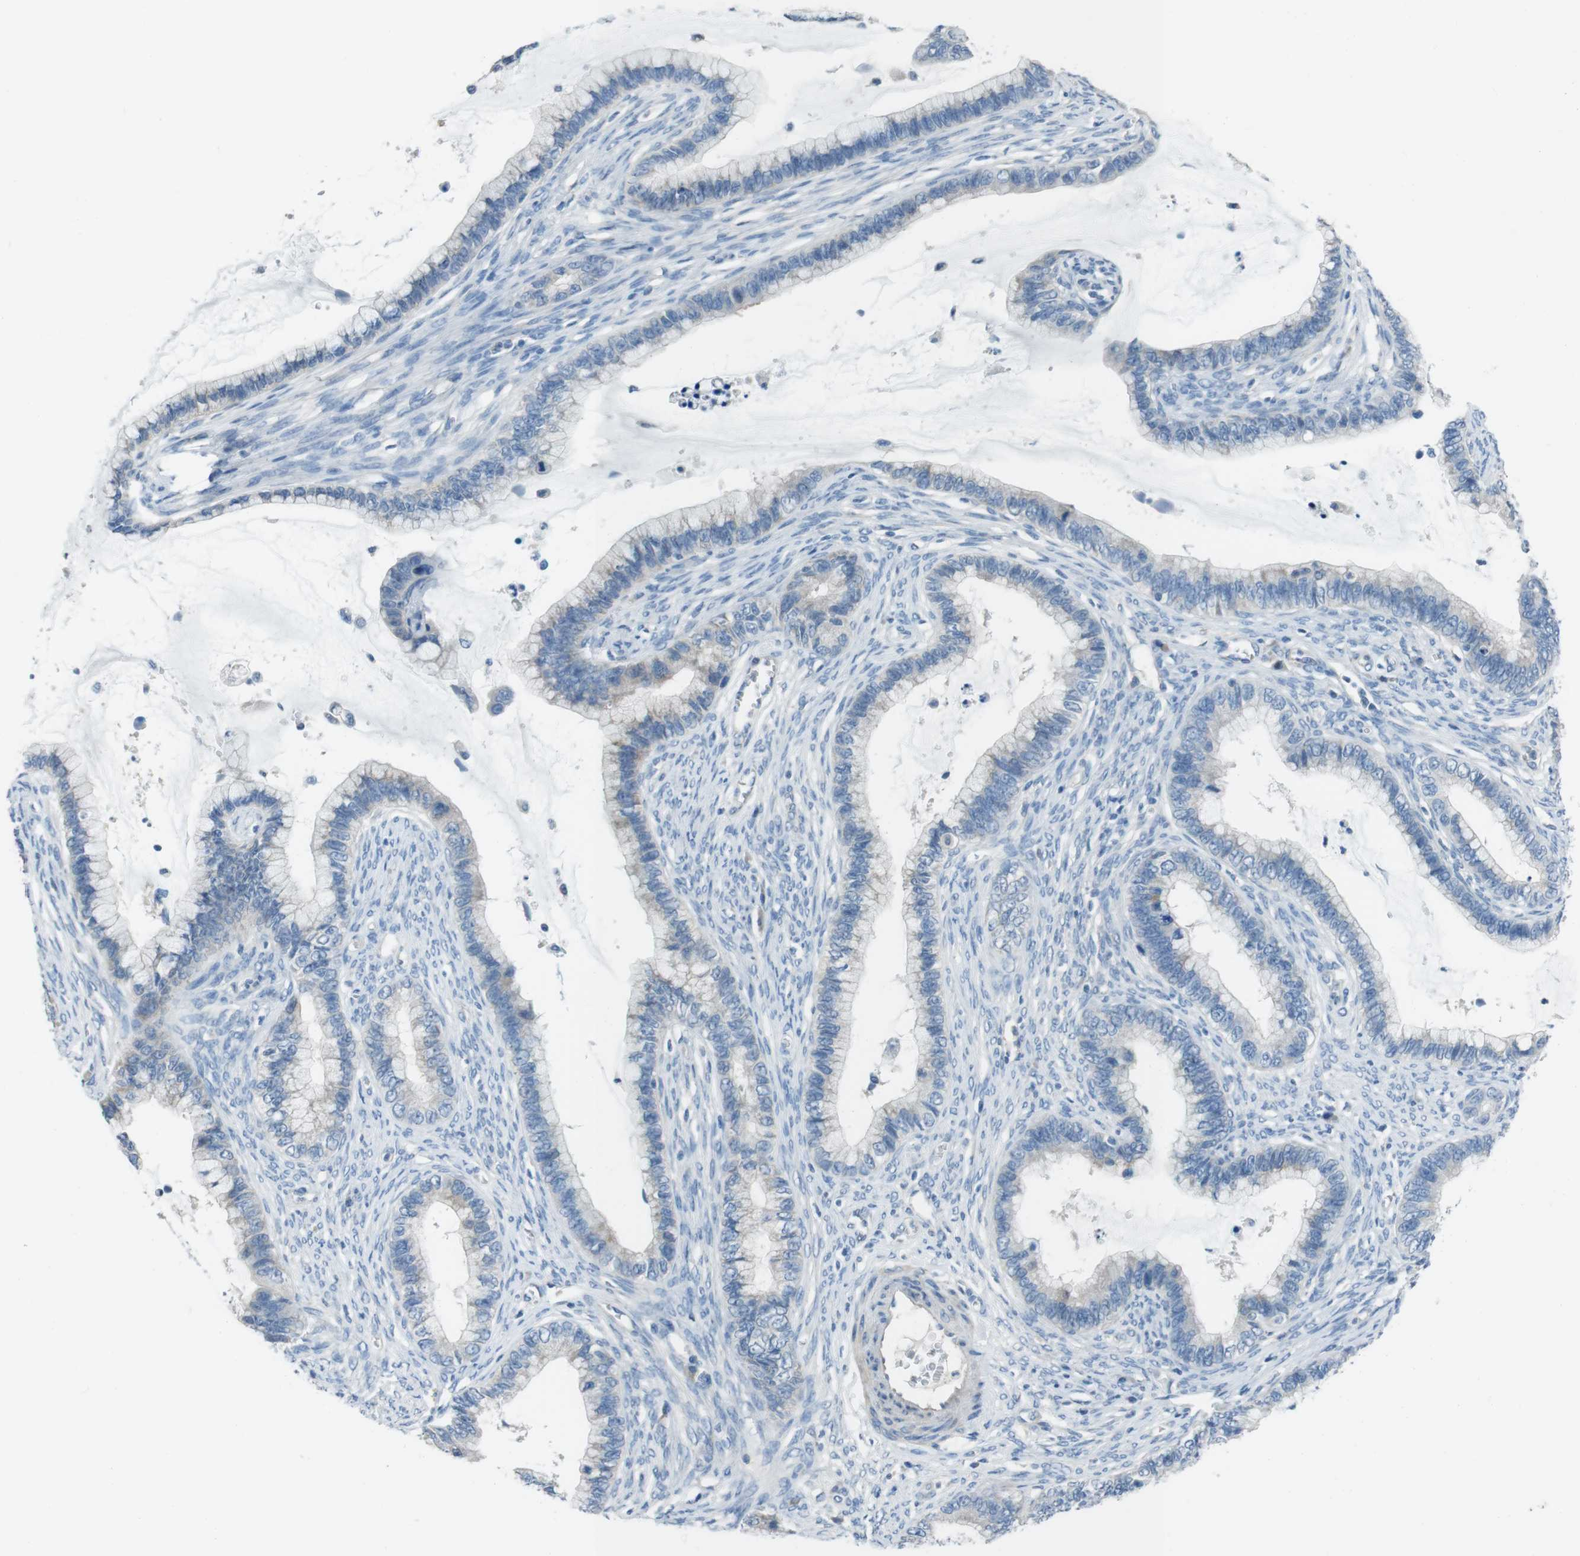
{"staining": {"intensity": "negative", "quantity": "none", "location": "none"}, "tissue": "cervical cancer", "cell_type": "Tumor cells", "image_type": "cancer", "snomed": [{"axis": "morphology", "description": "Adenocarcinoma, NOS"}, {"axis": "topography", "description": "Cervix"}], "caption": "Histopathology image shows no significant protein expression in tumor cells of cervical adenocarcinoma. (DAB IHC, high magnification).", "gene": "CYP2C8", "patient": {"sex": "female", "age": 44}}